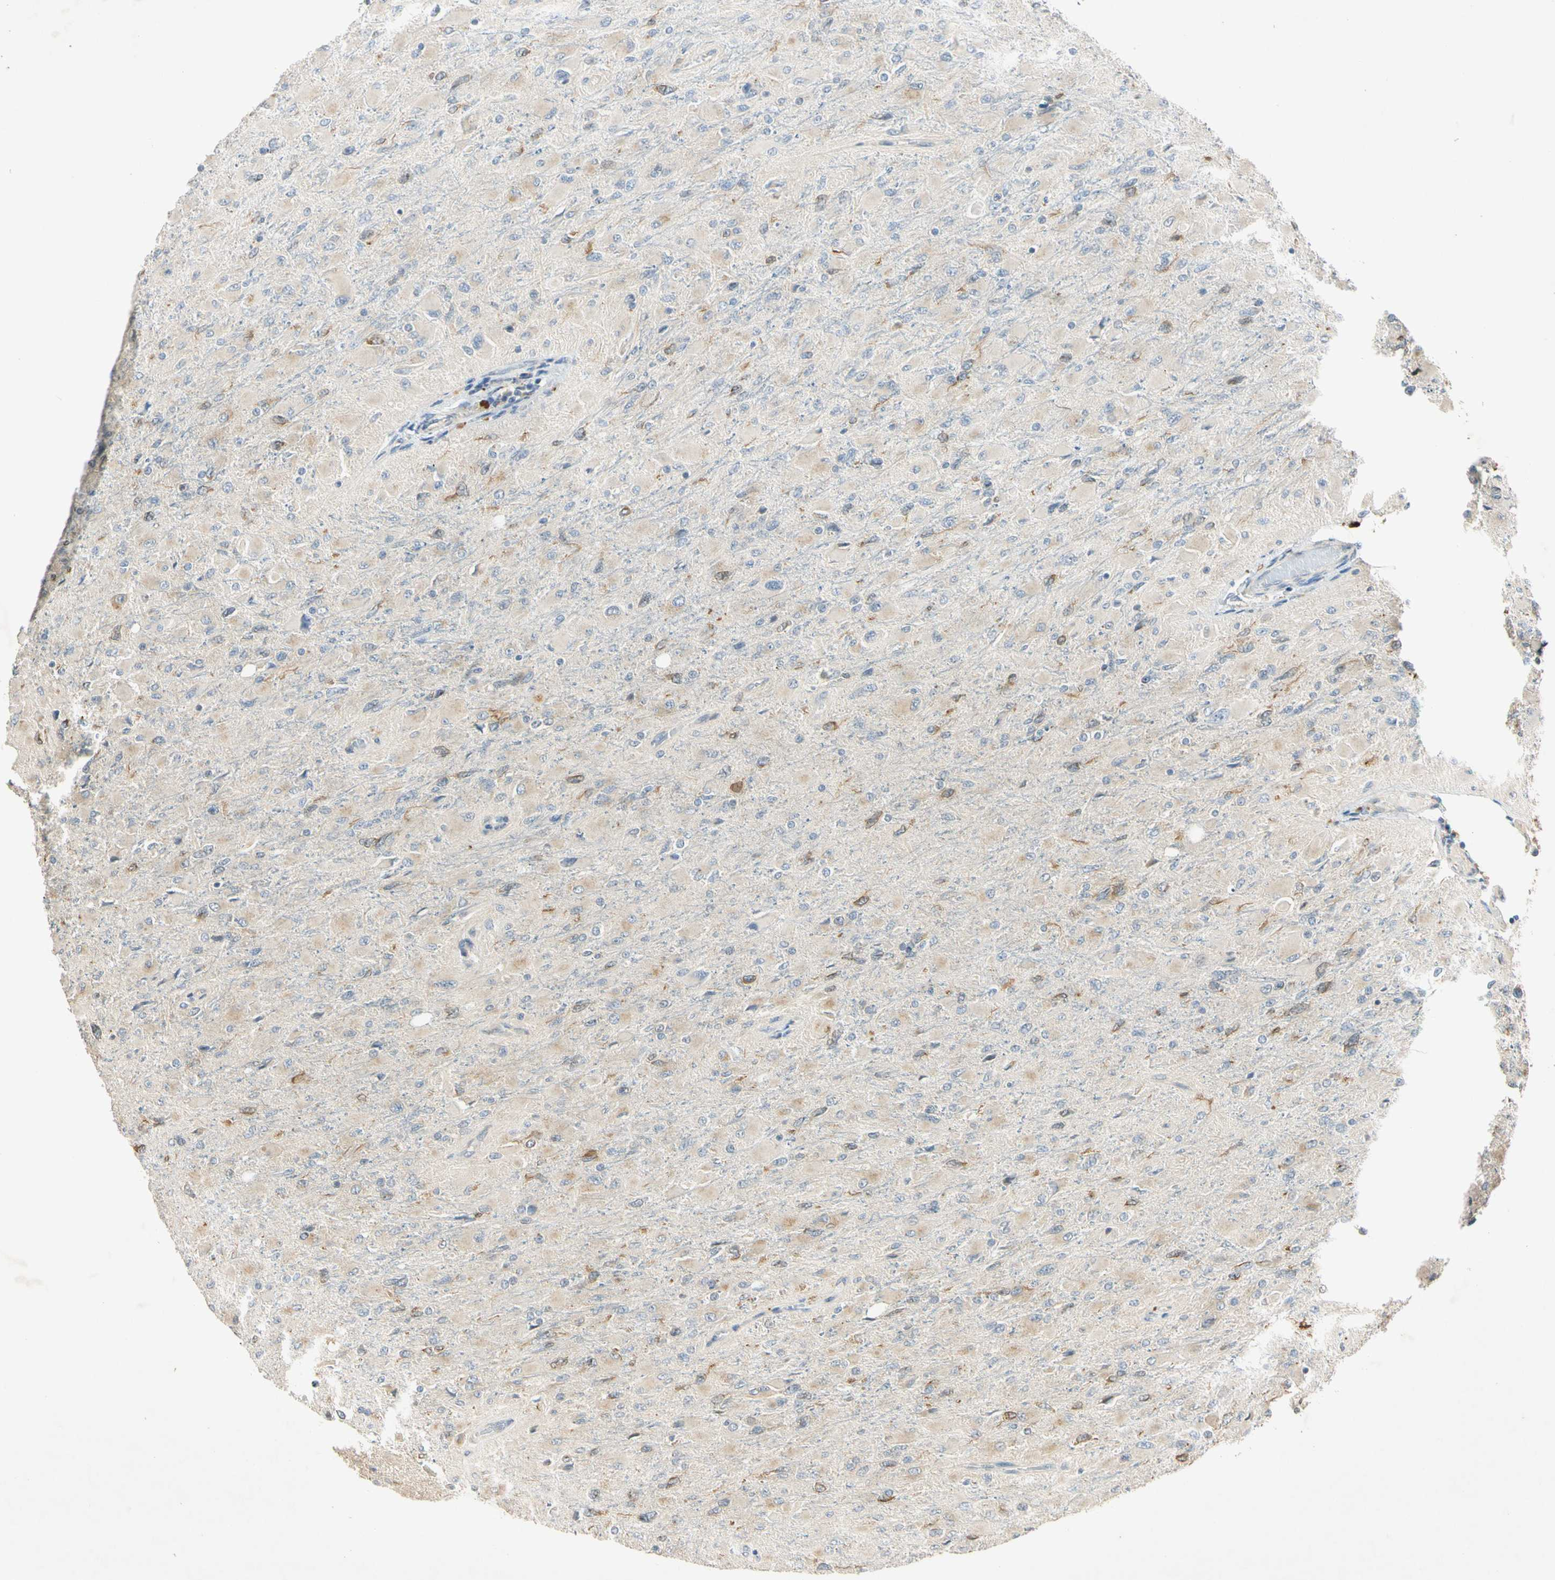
{"staining": {"intensity": "weak", "quantity": "25%-75%", "location": "cytoplasmic/membranous"}, "tissue": "glioma", "cell_type": "Tumor cells", "image_type": "cancer", "snomed": [{"axis": "morphology", "description": "Glioma, malignant, High grade"}, {"axis": "topography", "description": "Cerebral cortex"}], "caption": "IHC of malignant glioma (high-grade) displays low levels of weak cytoplasmic/membranous staining in about 25%-75% of tumor cells.", "gene": "RPS6KB2", "patient": {"sex": "female", "age": 36}}